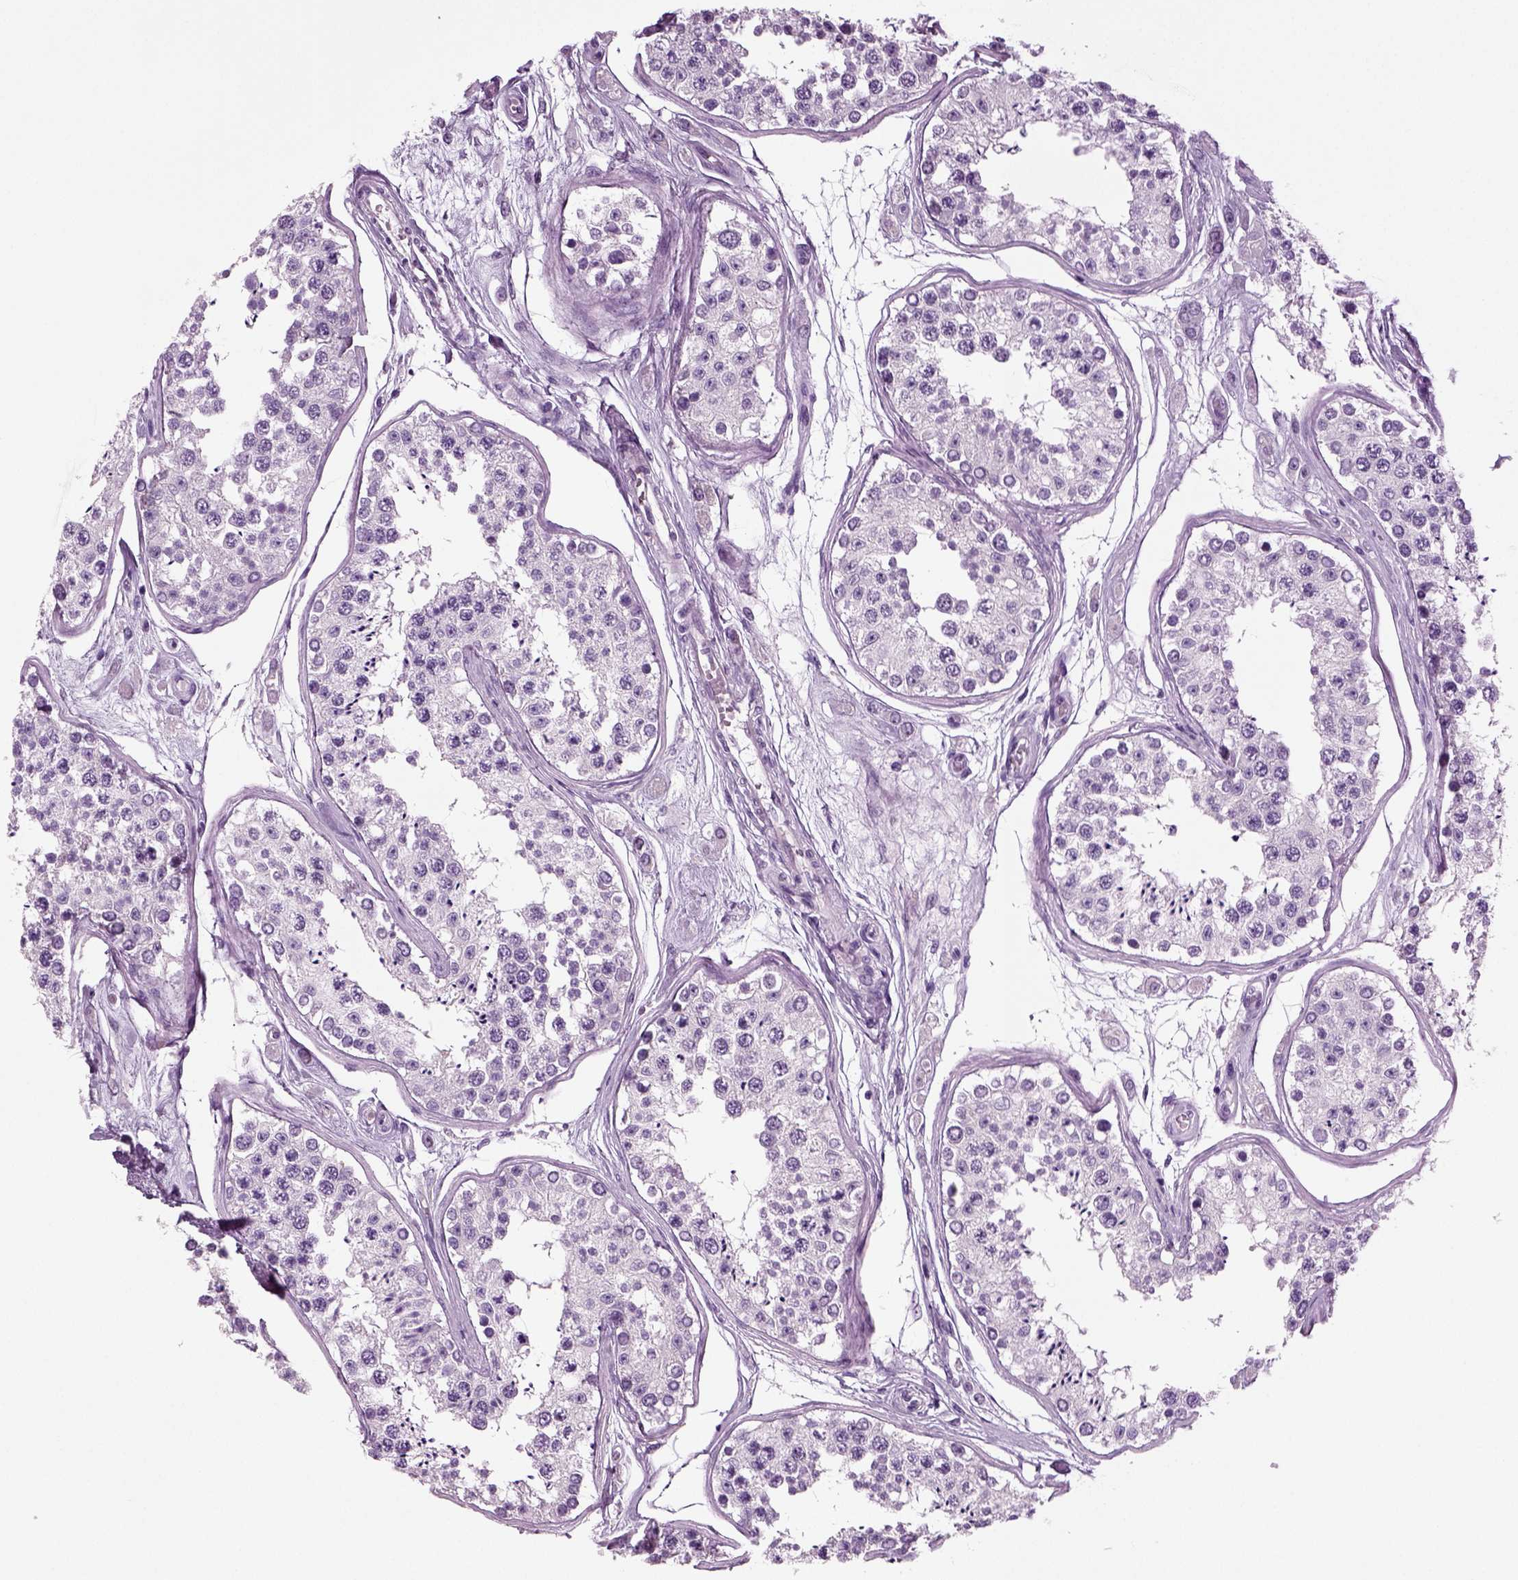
{"staining": {"intensity": "negative", "quantity": "none", "location": "none"}, "tissue": "testis", "cell_type": "Cells in seminiferous ducts", "image_type": "normal", "snomed": [{"axis": "morphology", "description": "Normal tissue, NOS"}, {"axis": "topography", "description": "Testis"}], "caption": "Cells in seminiferous ducts show no significant expression in benign testis. (Brightfield microscopy of DAB (3,3'-diaminobenzidine) immunohistochemistry at high magnification).", "gene": "CRABP1", "patient": {"sex": "male", "age": 25}}